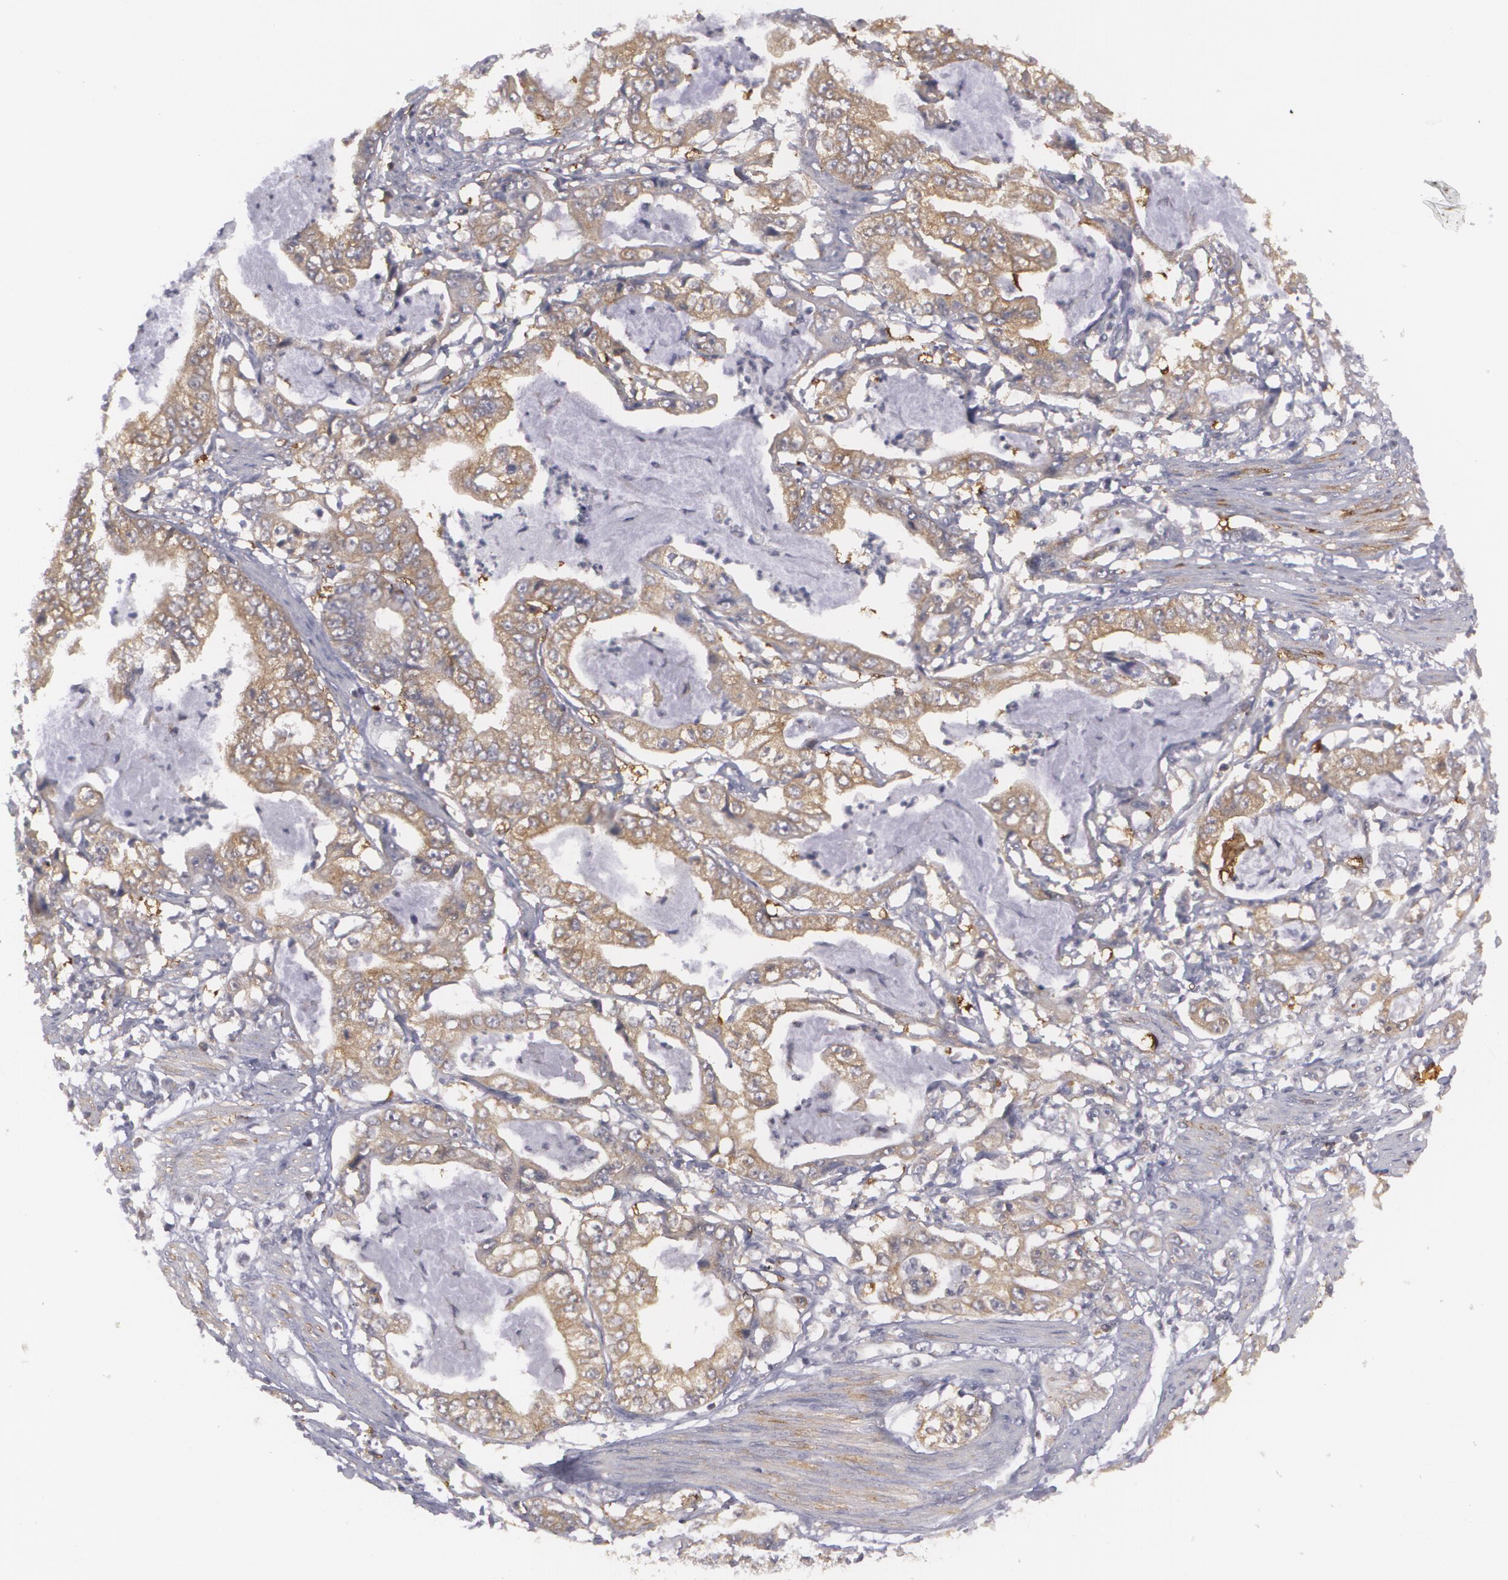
{"staining": {"intensity": "weak", "quantity": ">75%", "location": "cytoplasmic/membranous"}, "tissue": "stomach cancer", "cell_type": "Tumor cells", "image_type": "cancer", "snomed": [{"axis": "morphology", "description": "Adenocarcinoma, NOS"}, {"axis": "topography", "description": "Pancreas"}, {"axis": "topography", "description": "Stomach, upper"}], "caption": "Stomach cancer stained with a brown dye demonstrates weak cytoplasmic/membranous positive staining in approximately >75% of tumor cells.", "gene": "BIN1", "patient": {"sex": "male", "age": 77}}